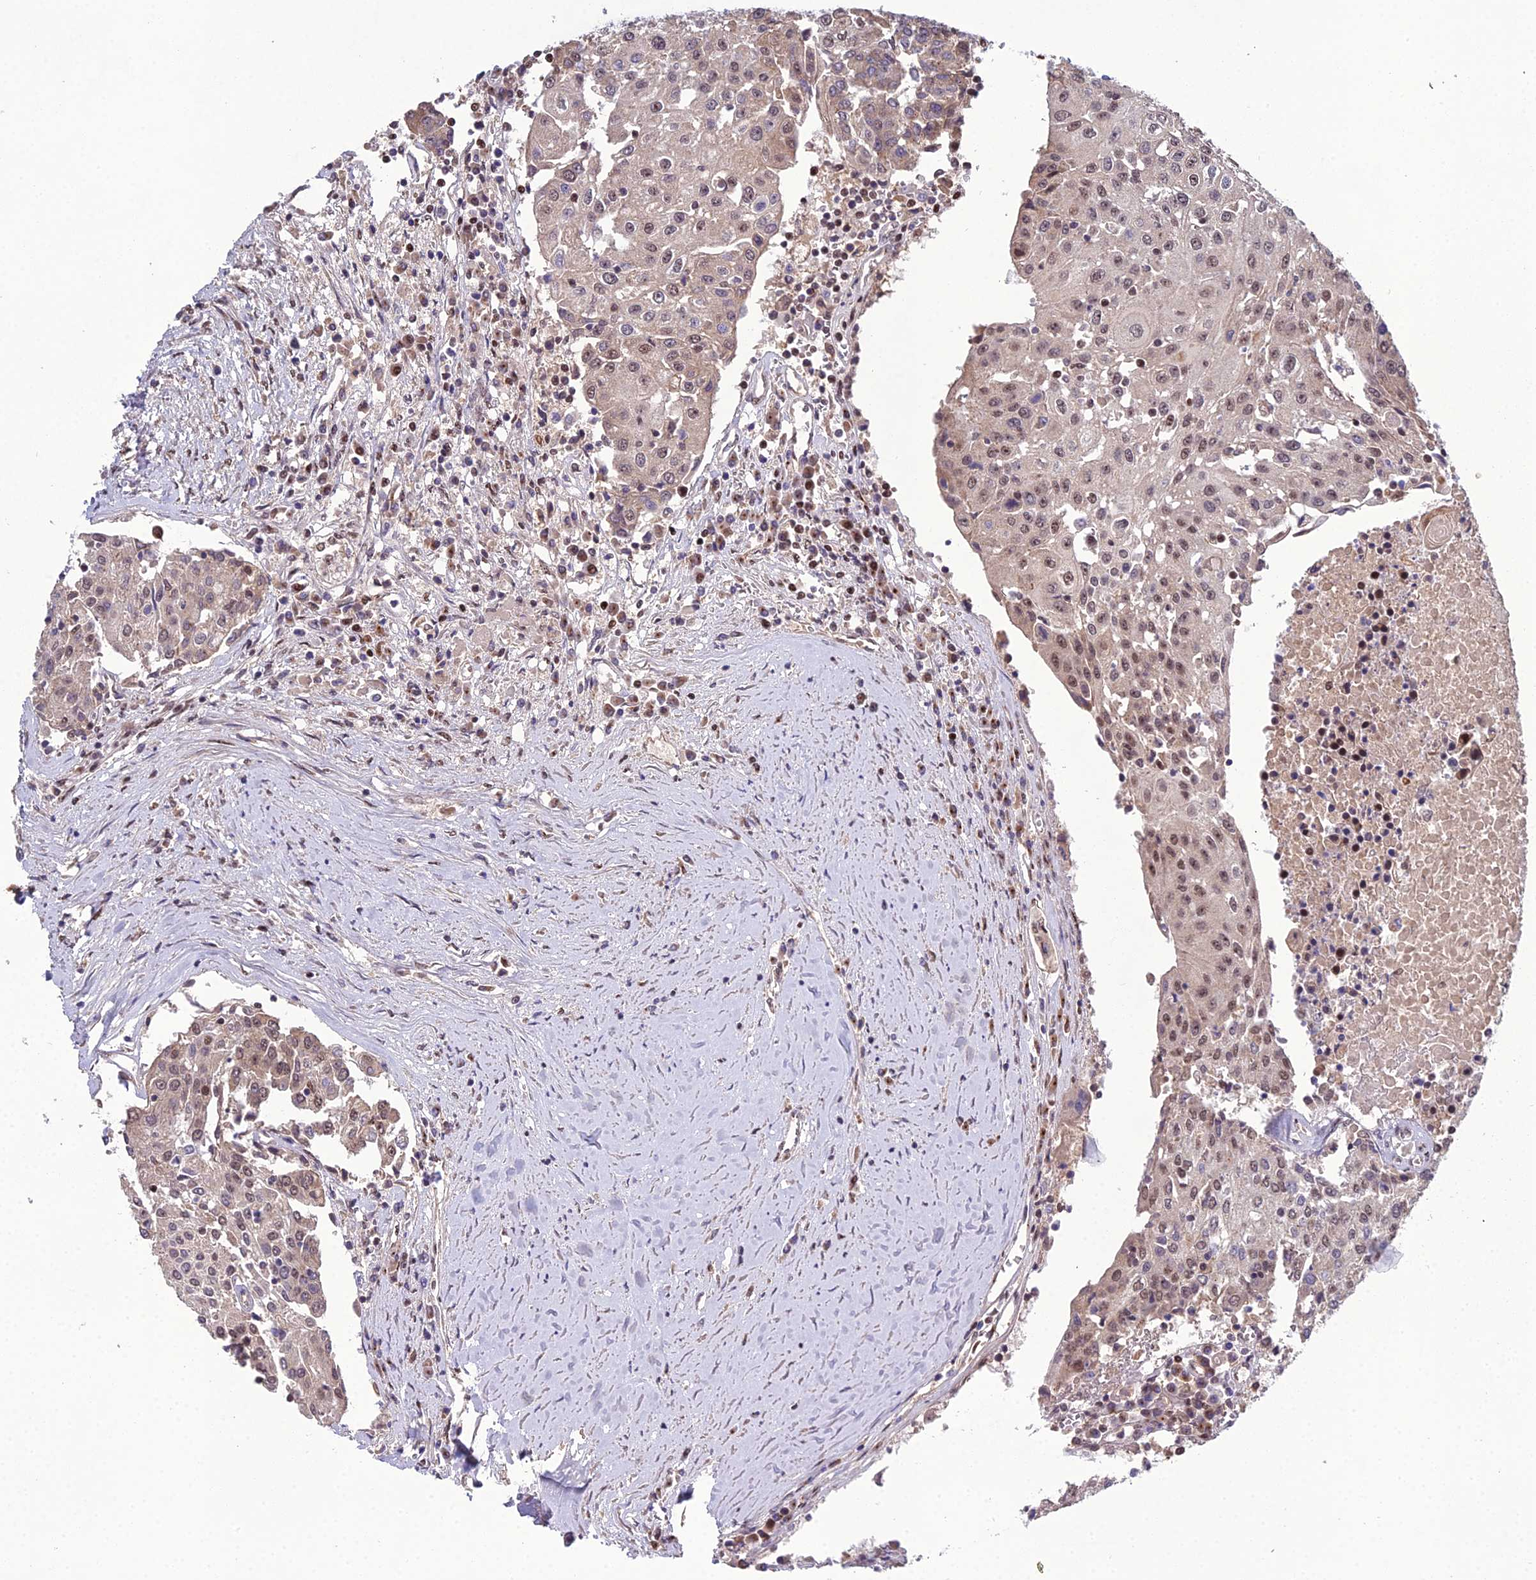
{"staining": {"intensity": "weak", "quantity": "25%-75%", "location": "nuclear"}, "tissue": "urothelial cancer", "cell_type": "Tumor cells", "image_type": "cancer", "snomed": [{"axis": "morphology", "description": "Urothelial carcinoma, High grade"}, {"axis": "topography", "description": "Urinary bladder"}], "caption": "Protein staining of urothelial carcinoma (high-grade) tissue shows weak nuclear positivity in about 25%-75% of tumor cells.", "gene": "ARL2", "patient": {"sex": "female", "age": 85}}